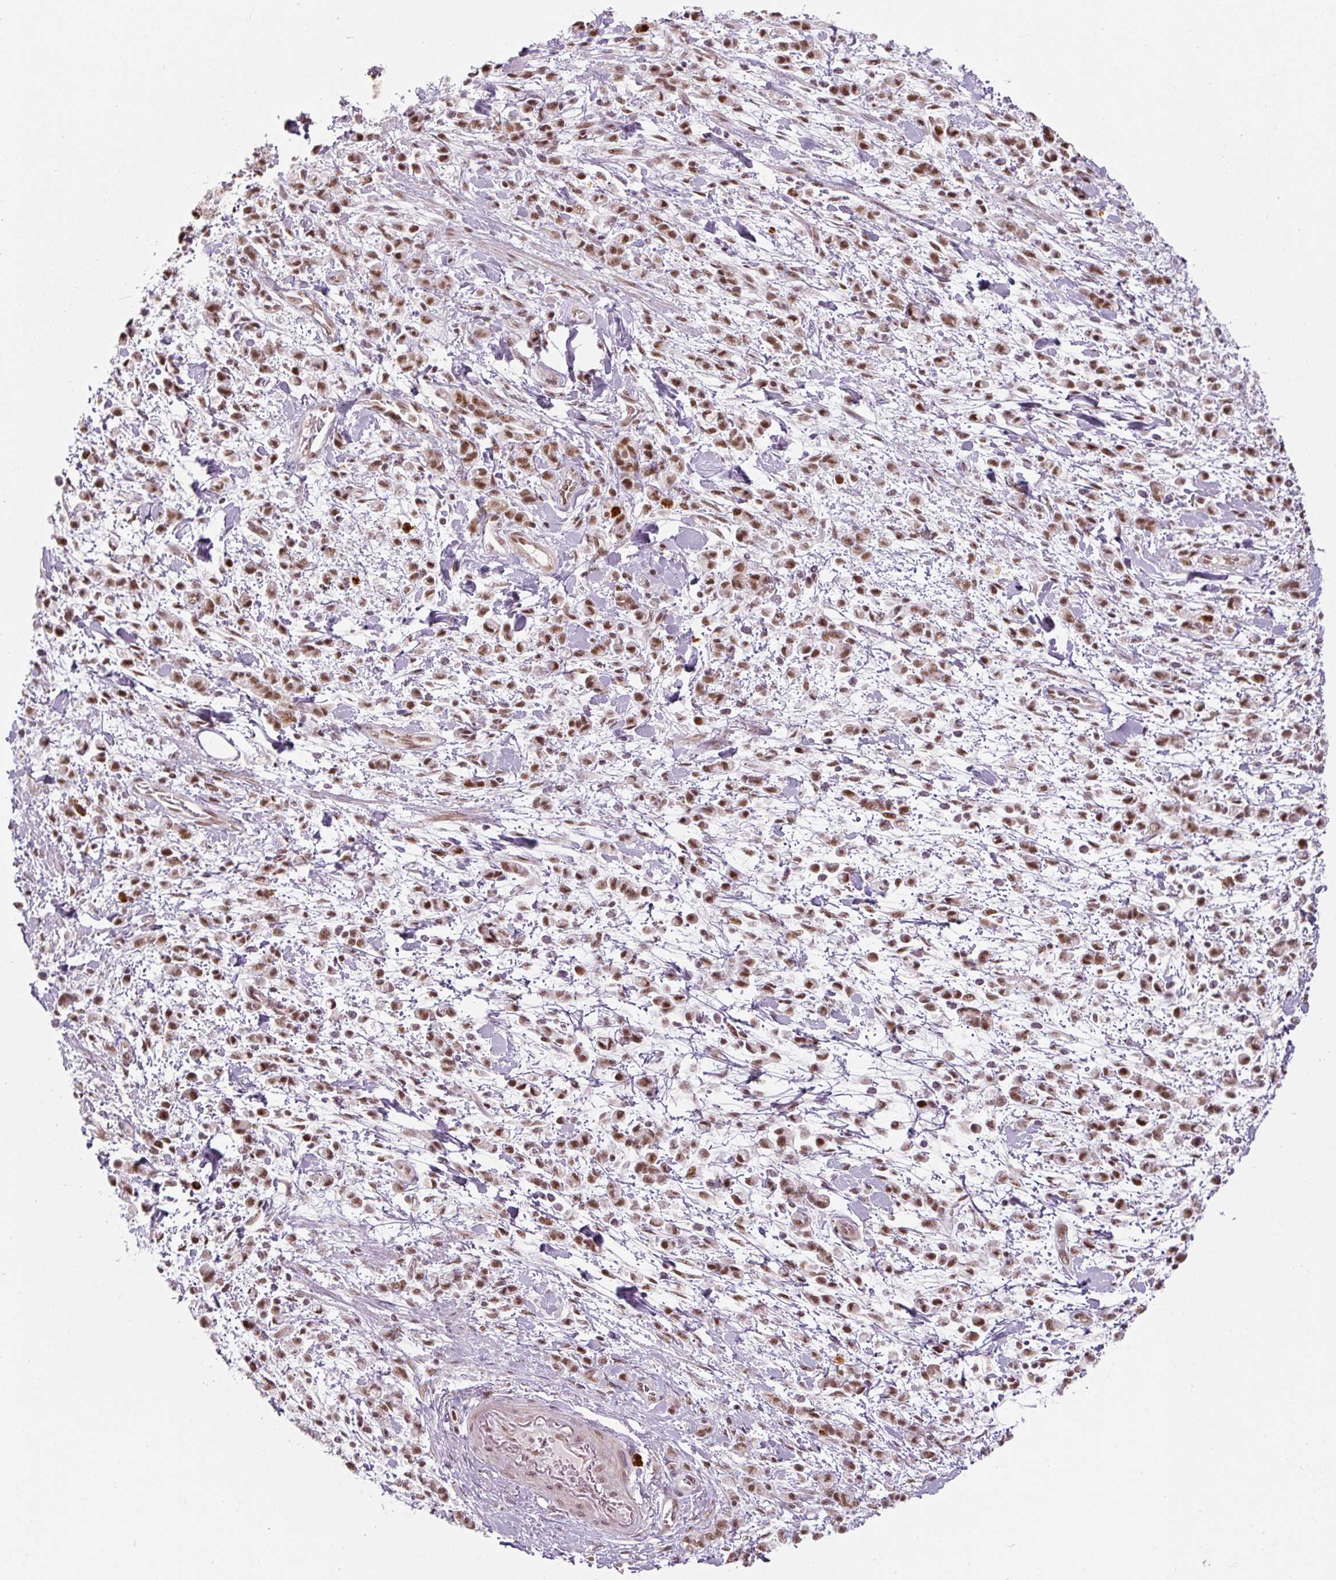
{"staining": {"intensity": "moderate", "quantity": ">75%", "location": "nuclear"}, "tissue": "stomach cancer", "cell_type": "Tumor cells", "image_type": "cancer", "snomed": [{"axis": "morphology", "description": "Adenocarcinoma, NOS"}, {"axis": "topography", "description": "Stomach"}], "caption": "IHC staining of stomach cancer, which demonstrates medium levels of moderate nuclear positivity in approximately >75% of tumor cells indicating moderate nuclear protein expression. The staining was performed using DAB (brown) for protein detection and nuclei were counterstained in hematoxylin (blue).", "gene": "U2AF2", "patient": {"sex": "male", "age": 76}}